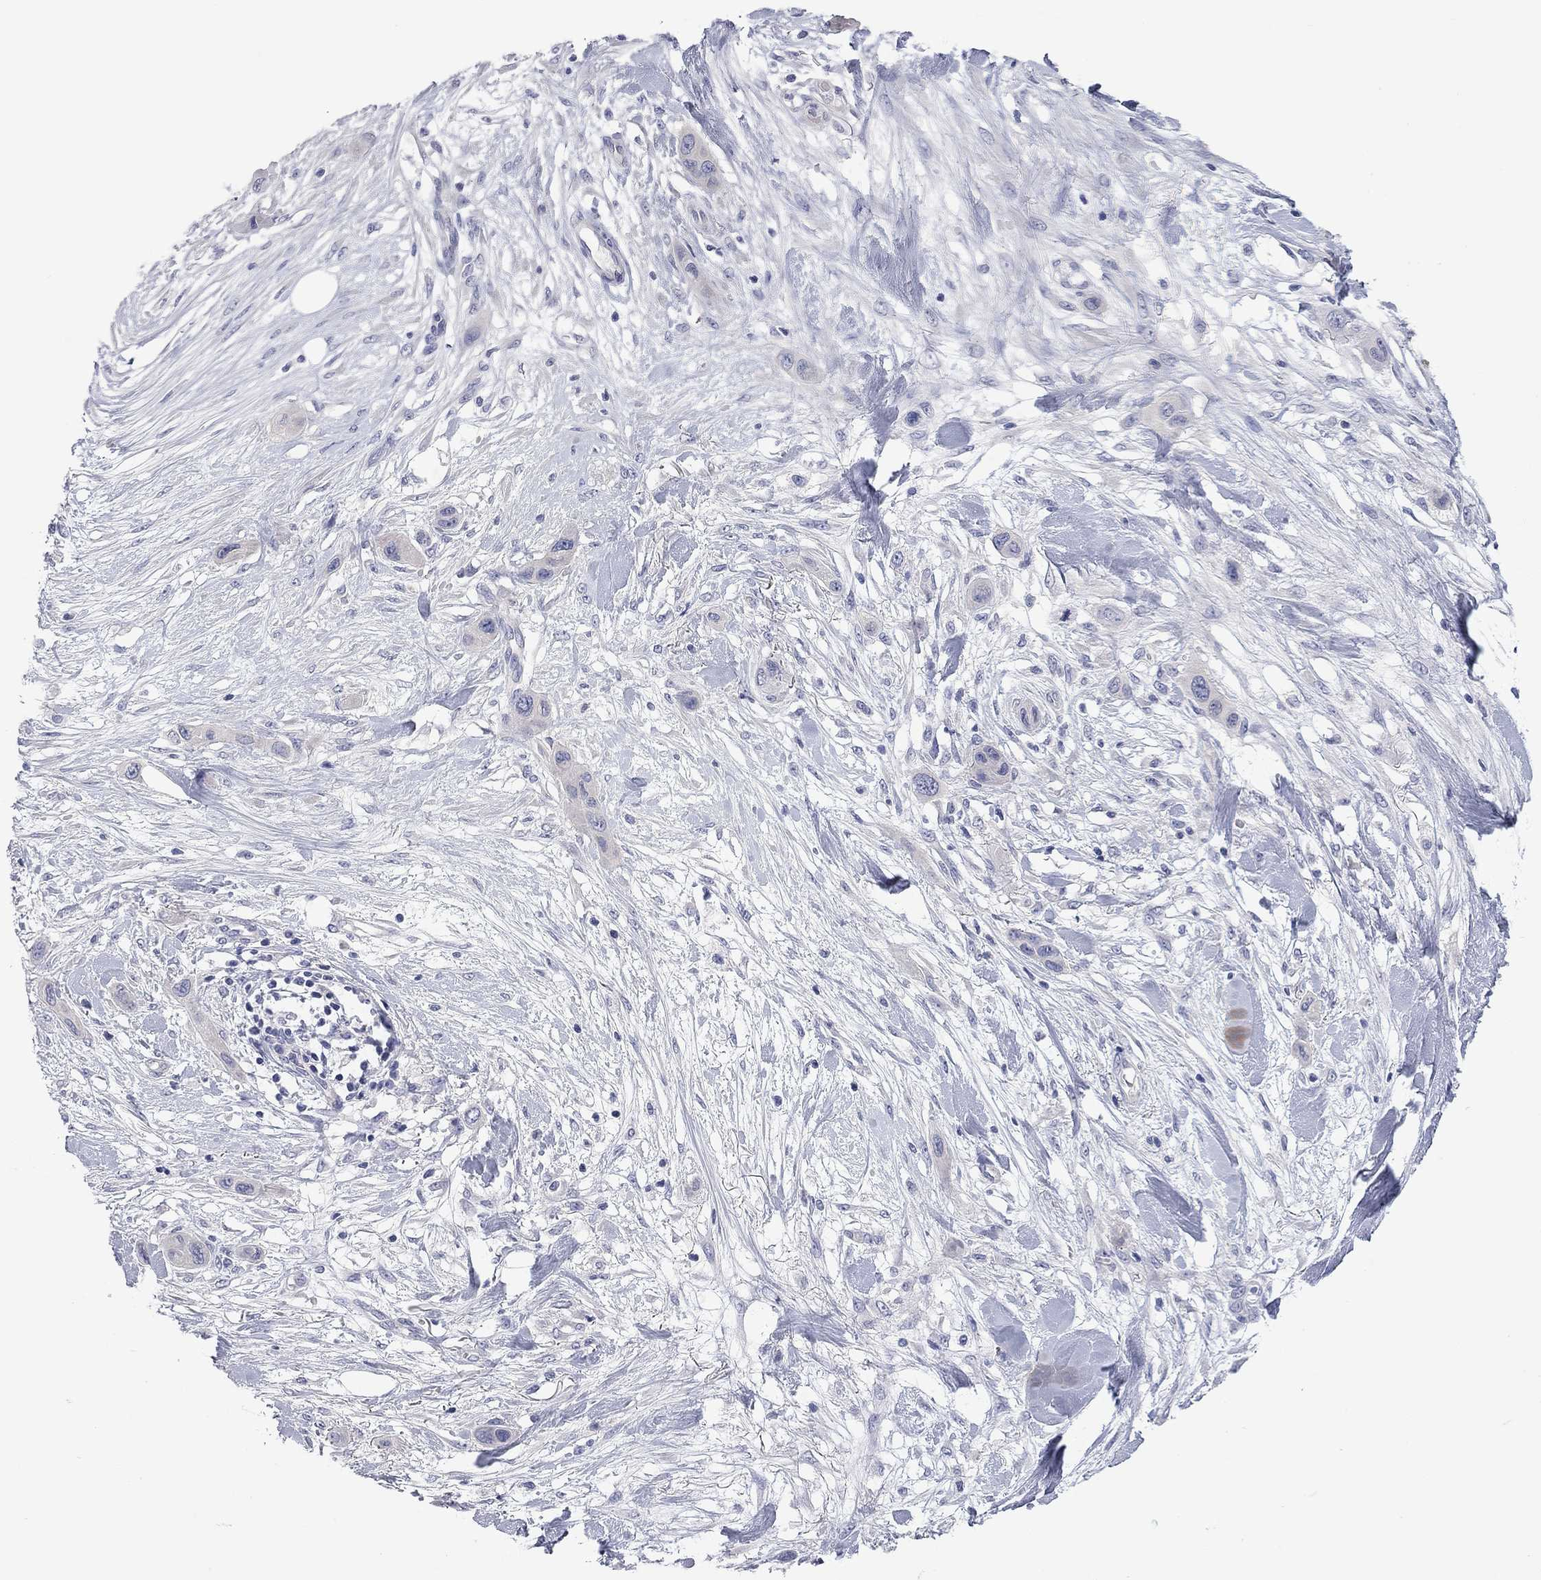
{"staining": {"intensity": "negative", "quantity": "none", "location": "none"}, "tissue": "skin cancer", "cell_type": "Tumor cells", "image_type": "cancer", "snomed": [{"axis": "morphology", "description": "Squamous cell carcinoma, NOS"}, {"axis": "topography", "description": "Skin"}], "caption": "Immunohistochemical staining of skin squamous cell carcinoma demonstrates no significant staining in tumor cells.", "gene": "ABCB4", "patient": {"sex": "male", "age": 79}}